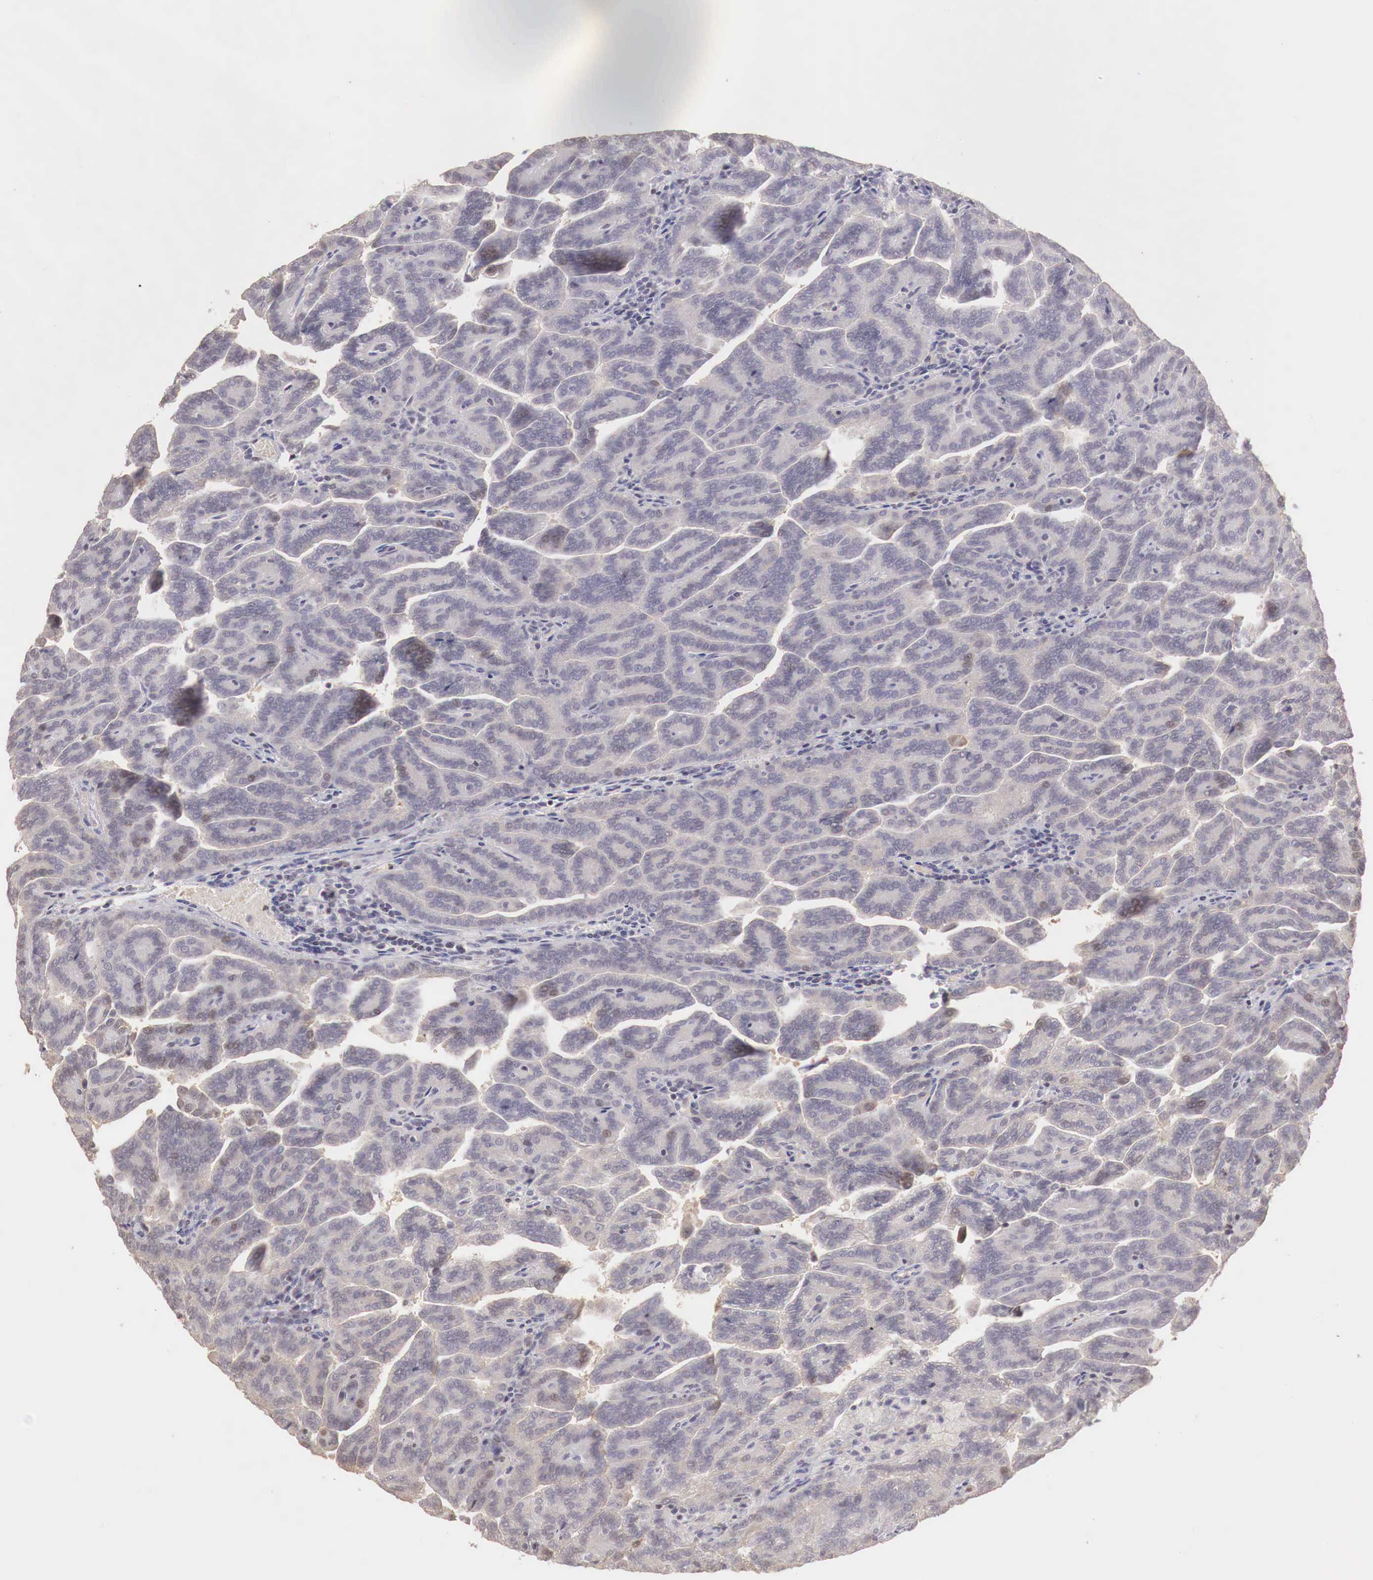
{"staining": {"intensity": "negative", "quantity": "none", "location": "none"}, "tissue": "renal cancer", "cell_type": "Tumor cells", "image_type": "cancer", "snomed": [{"axis": "morphology", "description": "Adenocarcinoma, NOS"}, {"axis": "topography", "description": "Kidney"}], "caption": "Renal cancer stained for a protein using immunohistochemistry exhibits no positivity tumor cells.", "gene": "TBC1D9", "patient": {"sex": "male", "age": 61}}